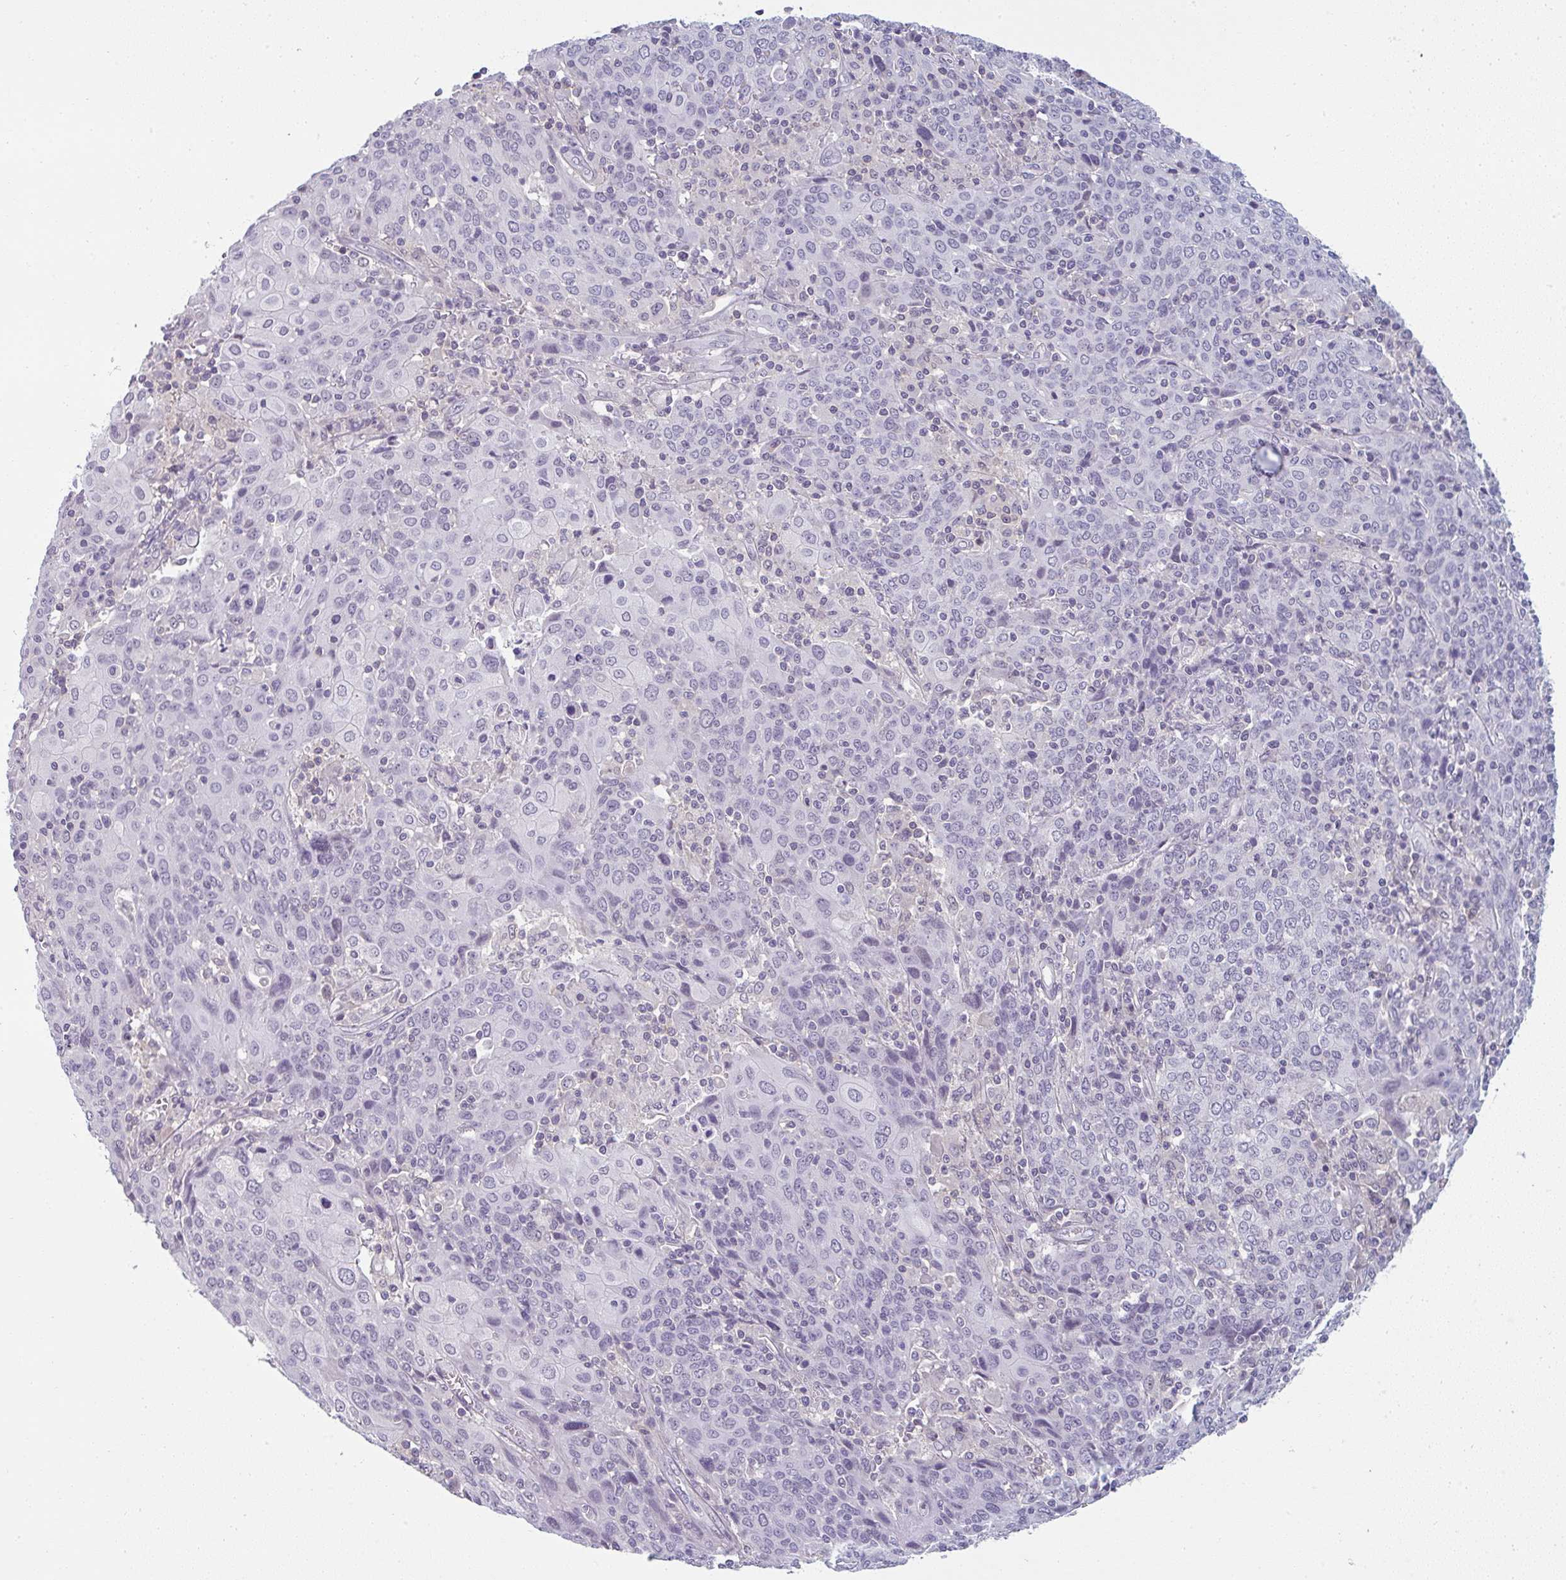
{"staining": {"intensity": "negative", "quantity": "none", "location": "none"}, "tissue": "cervical cancer", "cell_type": "Tumor cells", "image_type": "cancer", "snomed": [{"axis": "morphology", "description": "Squamous cell carcinoma, NOS"}, {"axis": "topography", "description": "Cervix"}], "caption": "An immunohistochemistry histopathology image of cervical cancer is shown. There is no staining in tumor cells of cervical cancer.", "gene": "PPFIA4", "patient": {"sex": "female", "age": 67}}